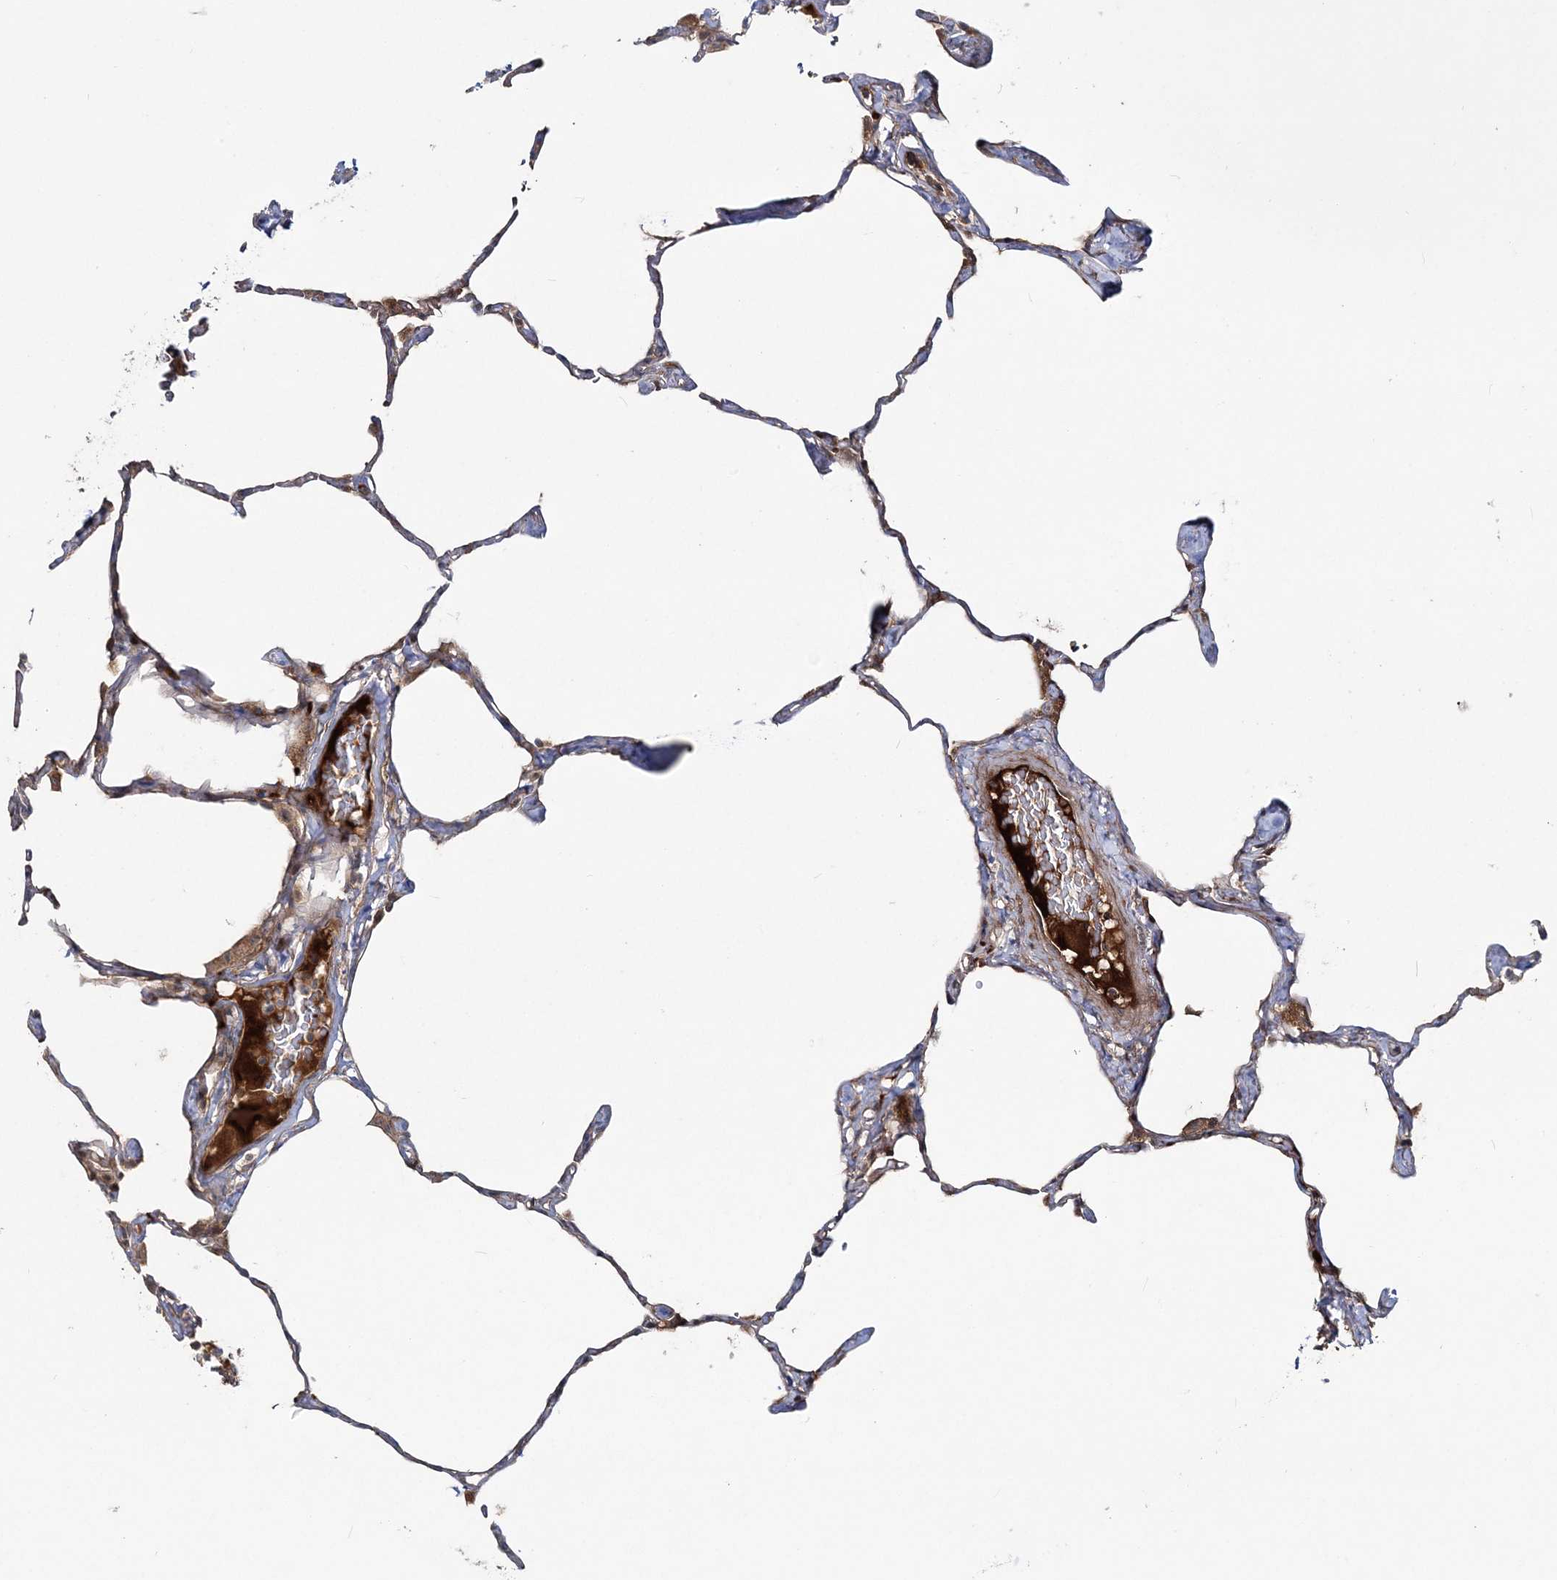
{"staining": {"intensity": "moderate", "quantity": ">75%", "location": "cytoplasmic/membranous"}, "tissue": "lung", "cell_type": "Alveolar cells", "image_type": "normal", "snomed": [{"axis": "morphology", "description": "Normal tissue, NOS"}, {"axis": "topography", "description": "Lung"}], "caption": "Alveolar cells show medium levels of moderate cytoplasmic/membranous staining in approximately >75% of cells in unremarkable lung. (DAB (3,3'-diaminobenzidine) = brown stain, brightfield microscopy at high magnification).", "gene": "MOCS2", "patient": {"sex": "male", "age": 65}}